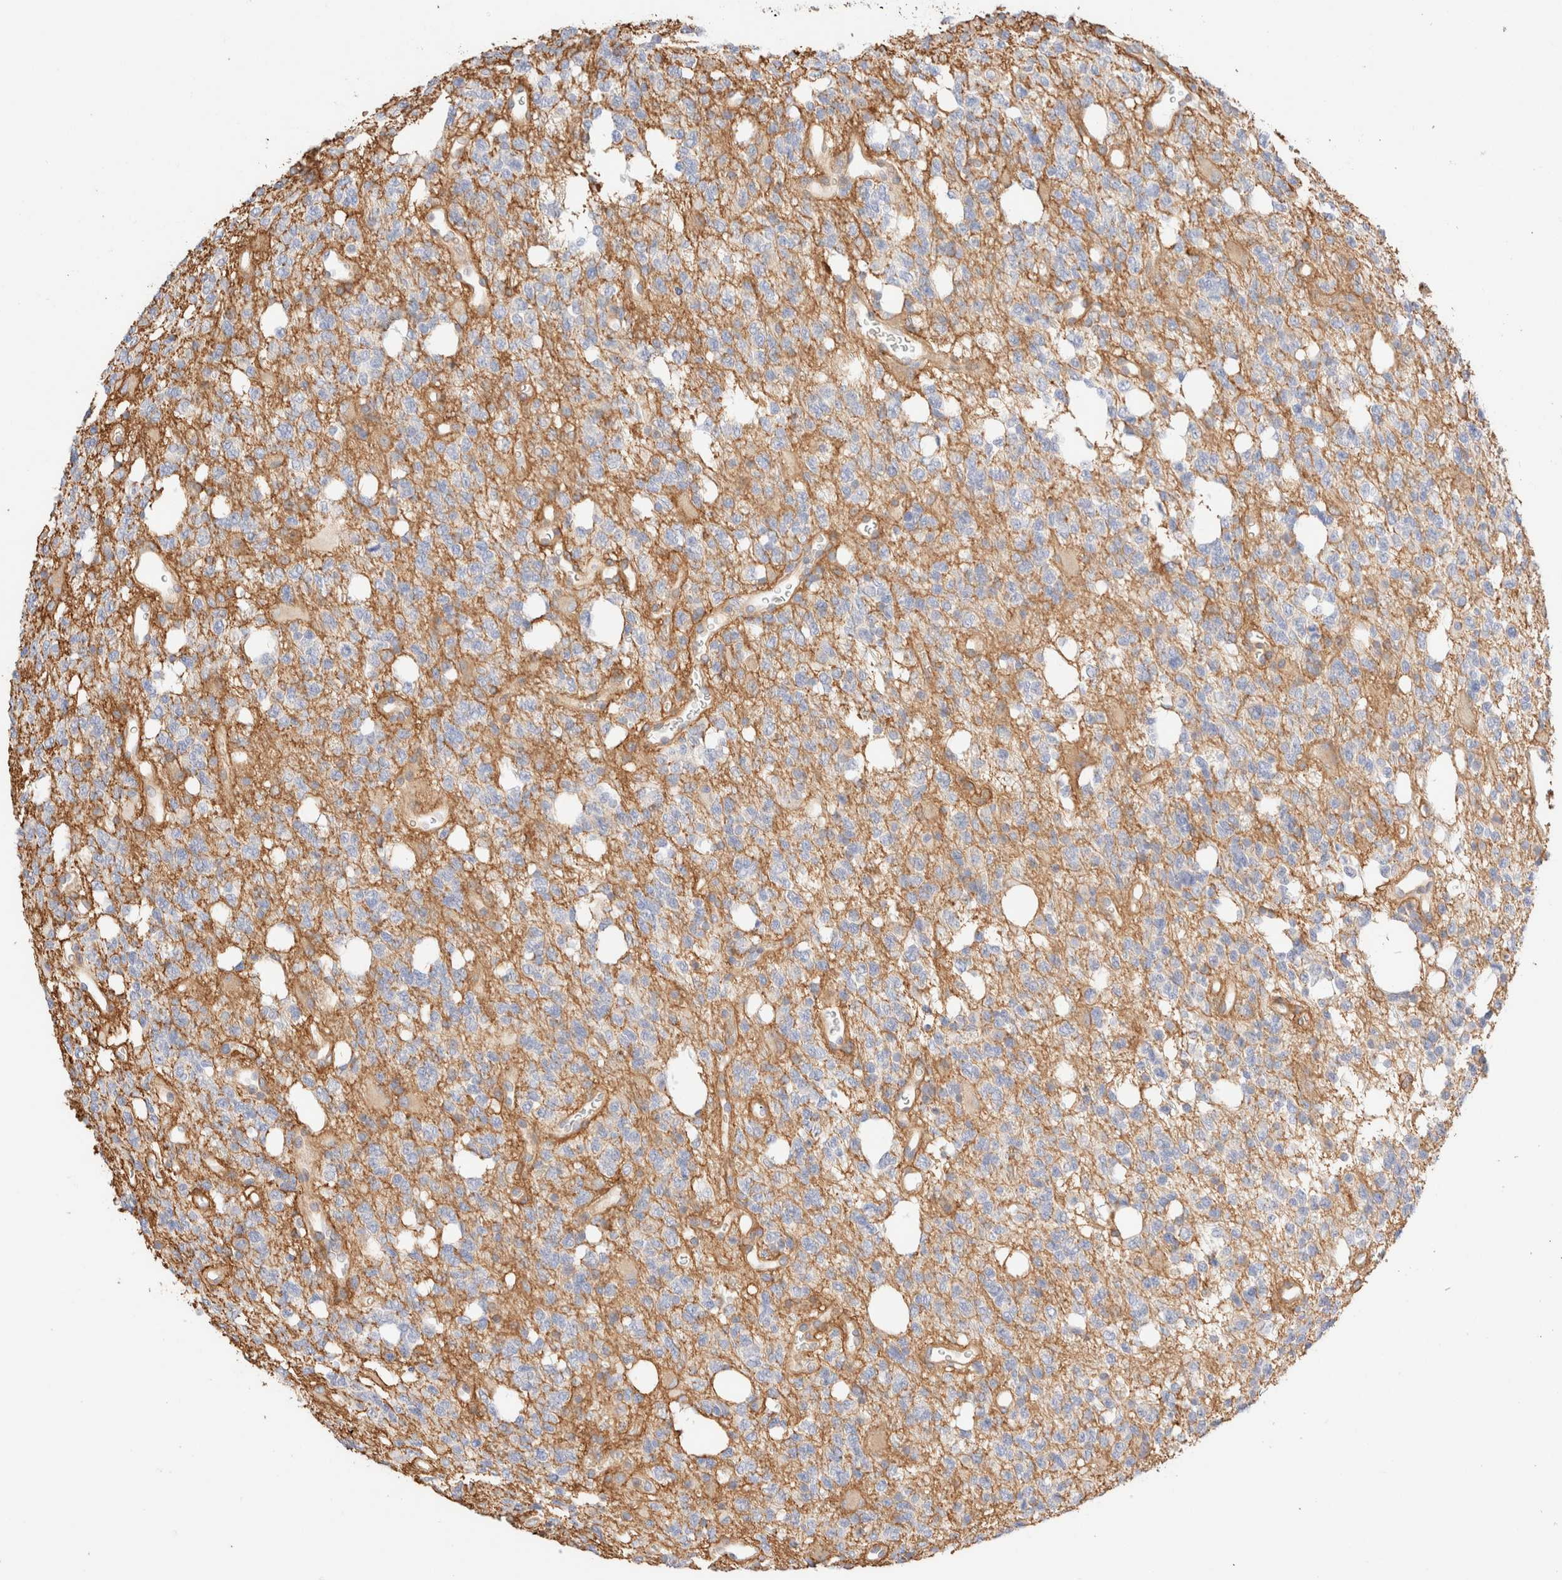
{"staining": {"intensity": "negative", "quantity": "none", "location": "none"}, "tissue": "glioma", "cell_type": "Tumor cells", "image_type": "cancer", "snomed": [{"axis": "morphology", "description": "Glioma, malignant, High grade"}, {"axis": "topography", "description": "Brain"}], "caption": "Tumor cells are negative for protein expression in human glioma.", "gene": "NIBAN2", "patient": {"sex": "female", "age": 62}}